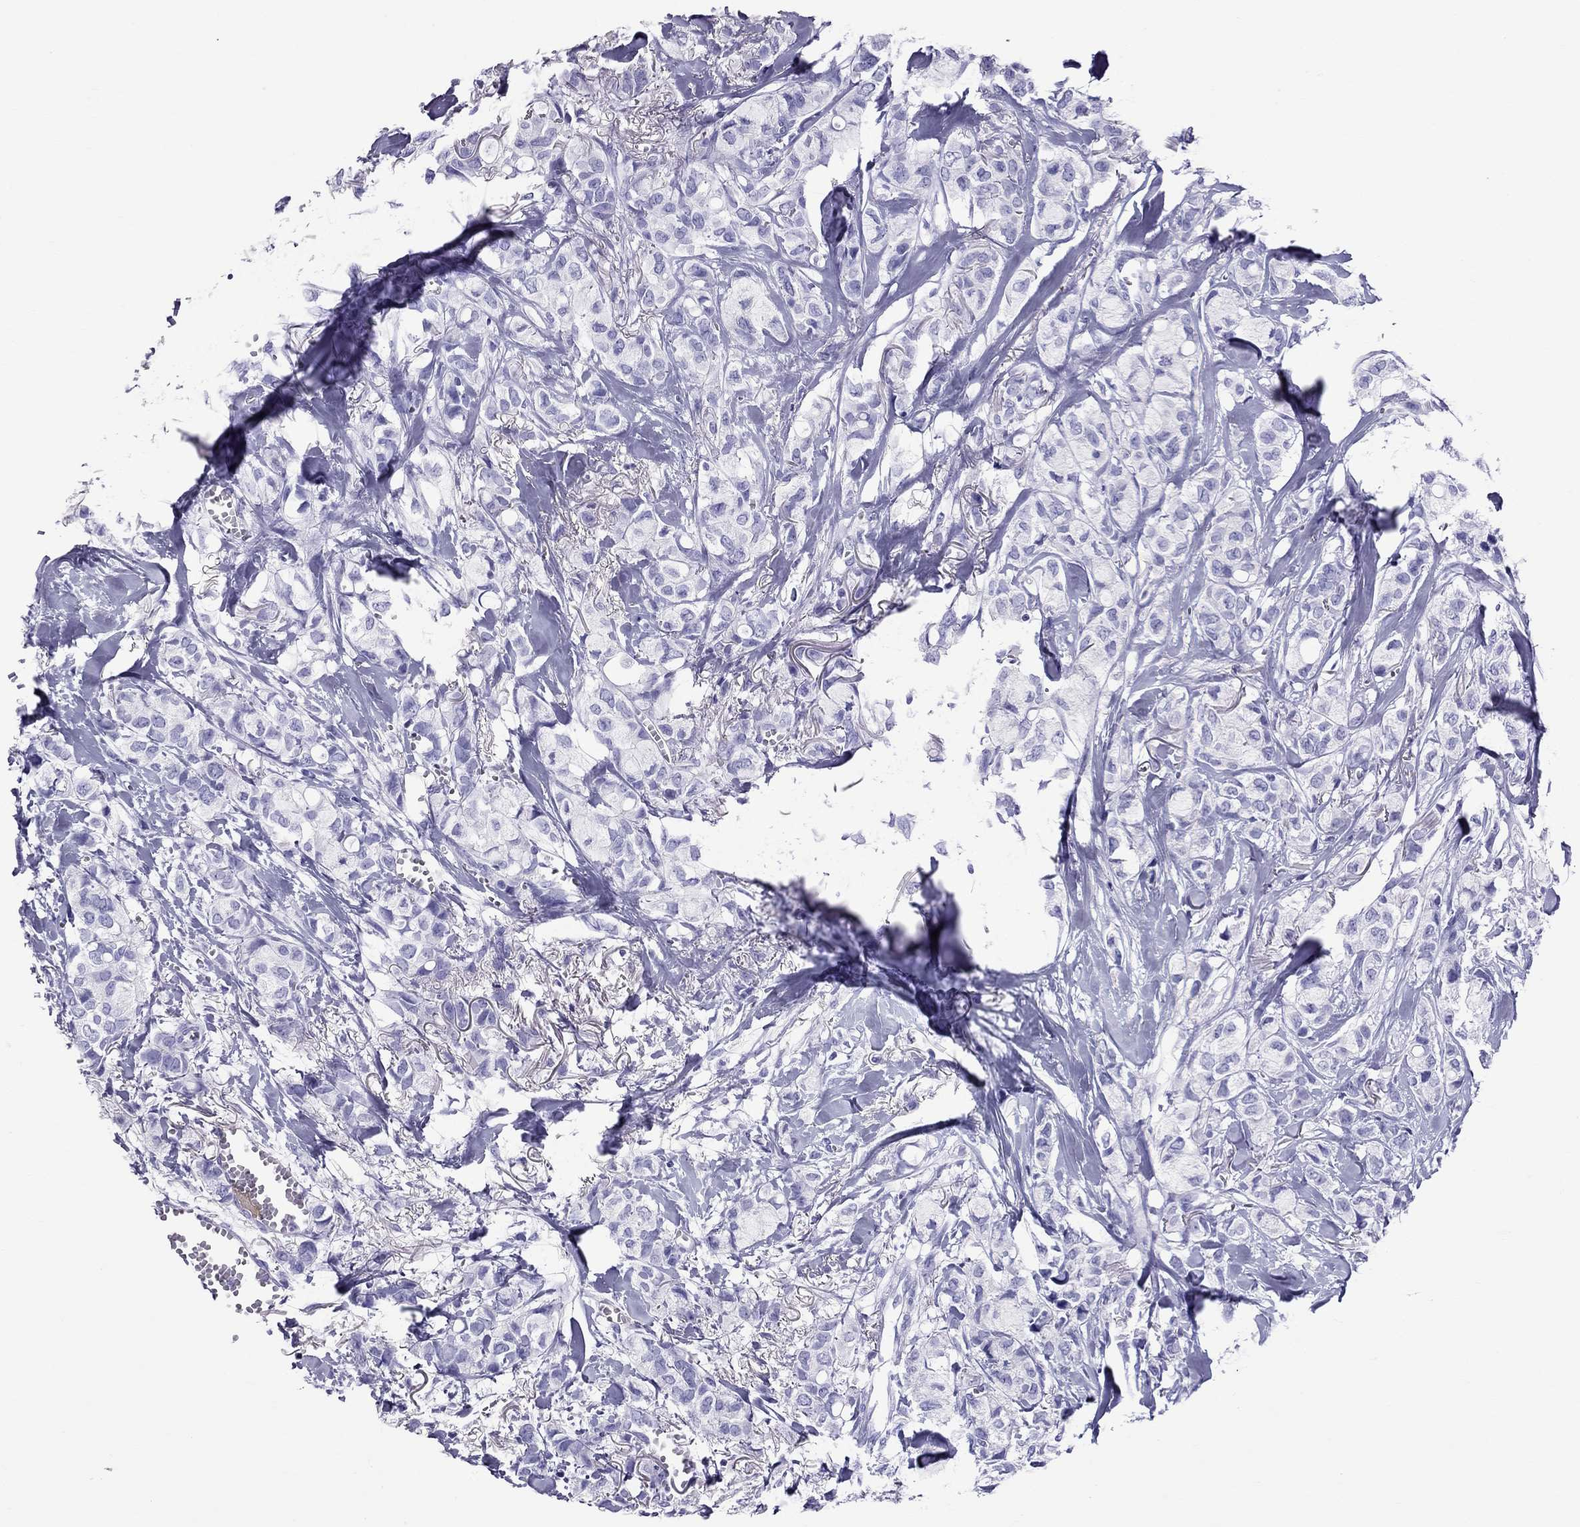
{"staining": {"intensity": "negative", "quantity": "none", "location": "none"}, "tissue": "breast cancer", "cell_type": "Tumor cells", "image_type": "cancer", "snomed": [{"axis": "morphology", "description": "Duct carcinoma"}, {"axis": "topography", "description": "Breast"}], "caption": "A histopathology image of human breast cancer (invasive ductal carcinoma) is negative for staining in tumor cells.", "gene": "SCART1", "patient": {"sex": "female", "age": 85}}